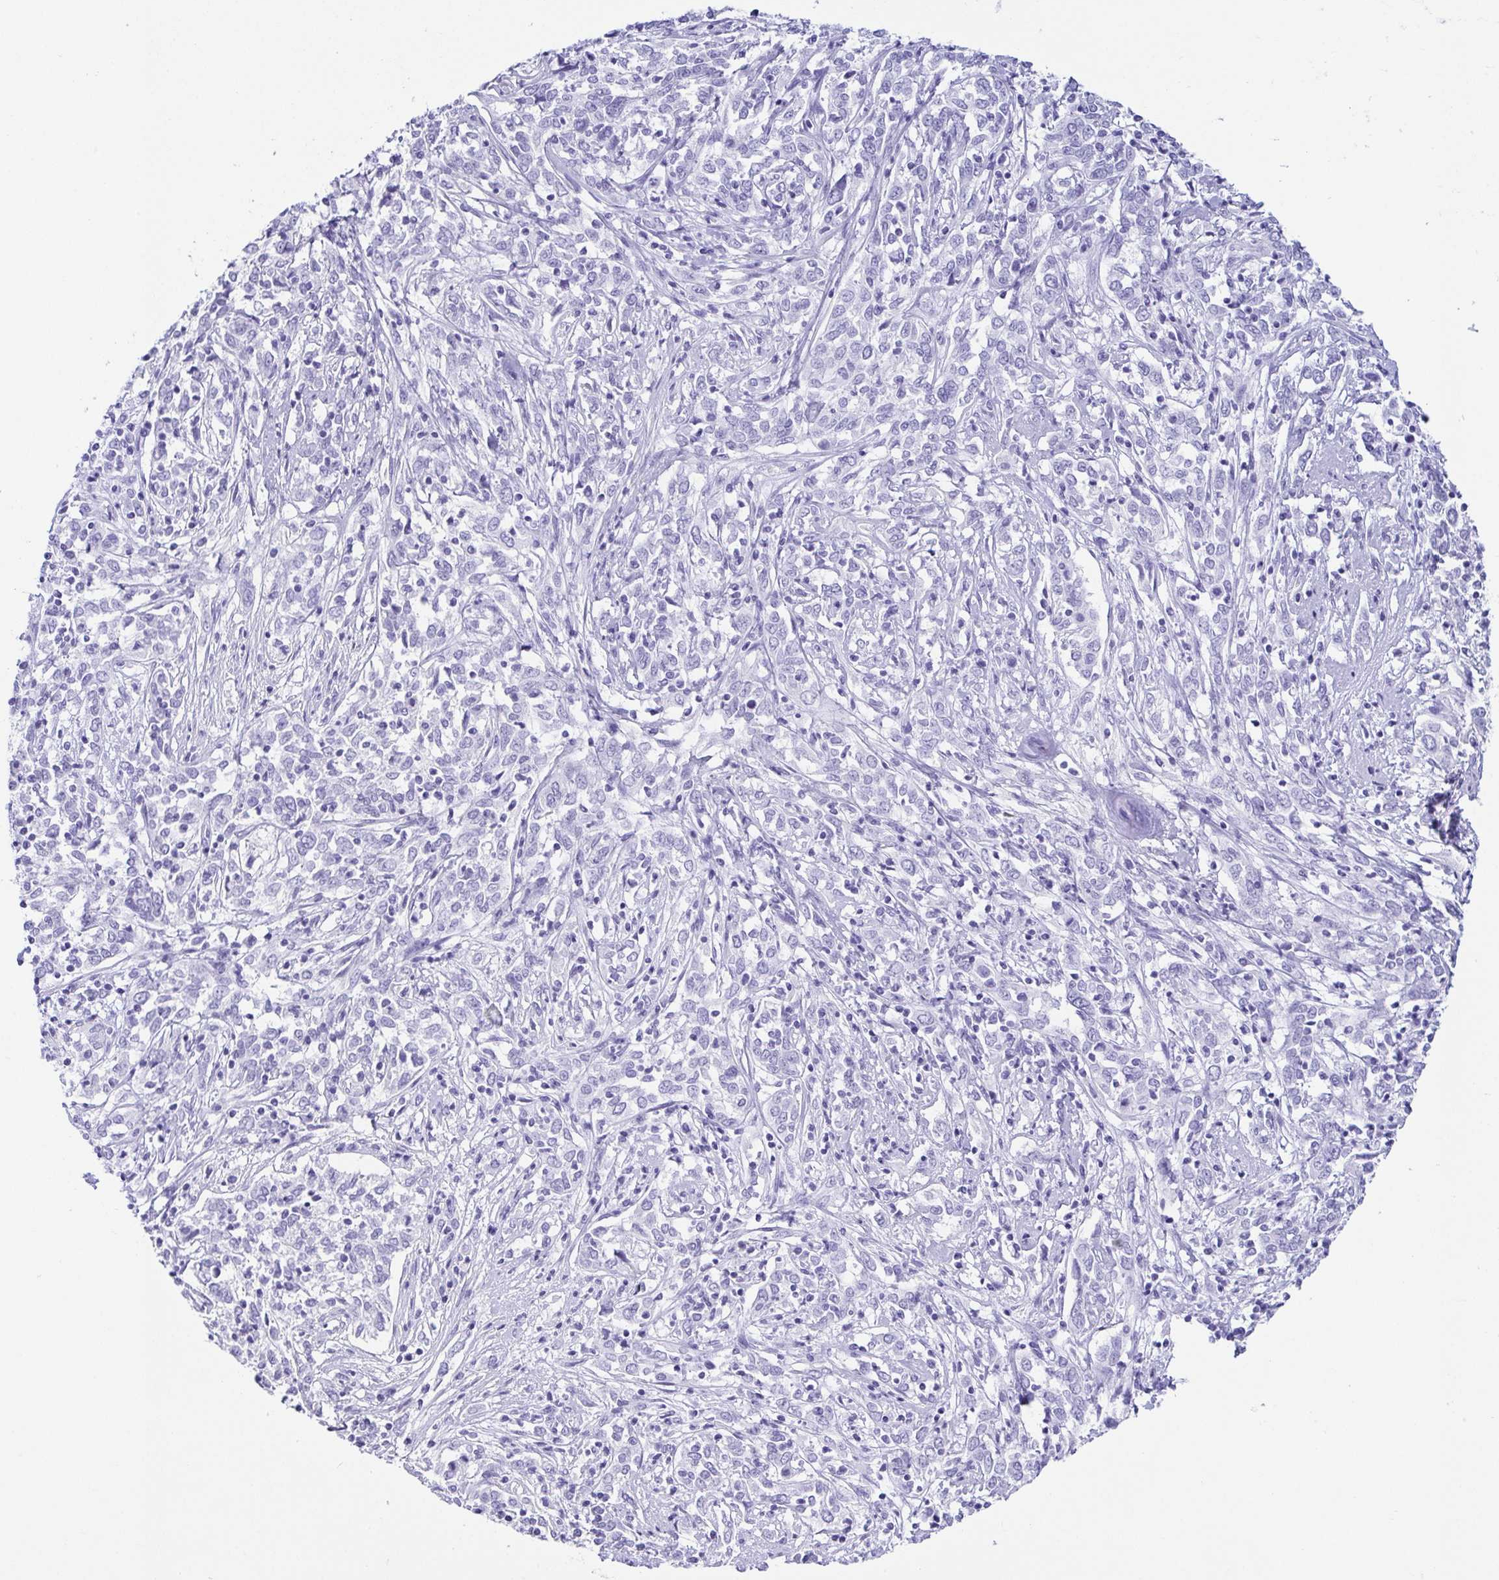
{"staining": {"intensity": "negative", "quantity": "none", "location": "none"}, "tissue": "cervical cancer", "cell_type": "Tumor cells", "image_type": "cancer", "snomed": [{"axis": "morphology", "description": "Adenocarcinoma, NOS"}, {"axis": "topography", "description": "Cervix"}], "caption": "Immunohistochemical staining of human cervical cancer exhibits no significant positivity in tumor cells.", "gene": "CD164L2", "patient": {"sex": "female", "age": 40}}